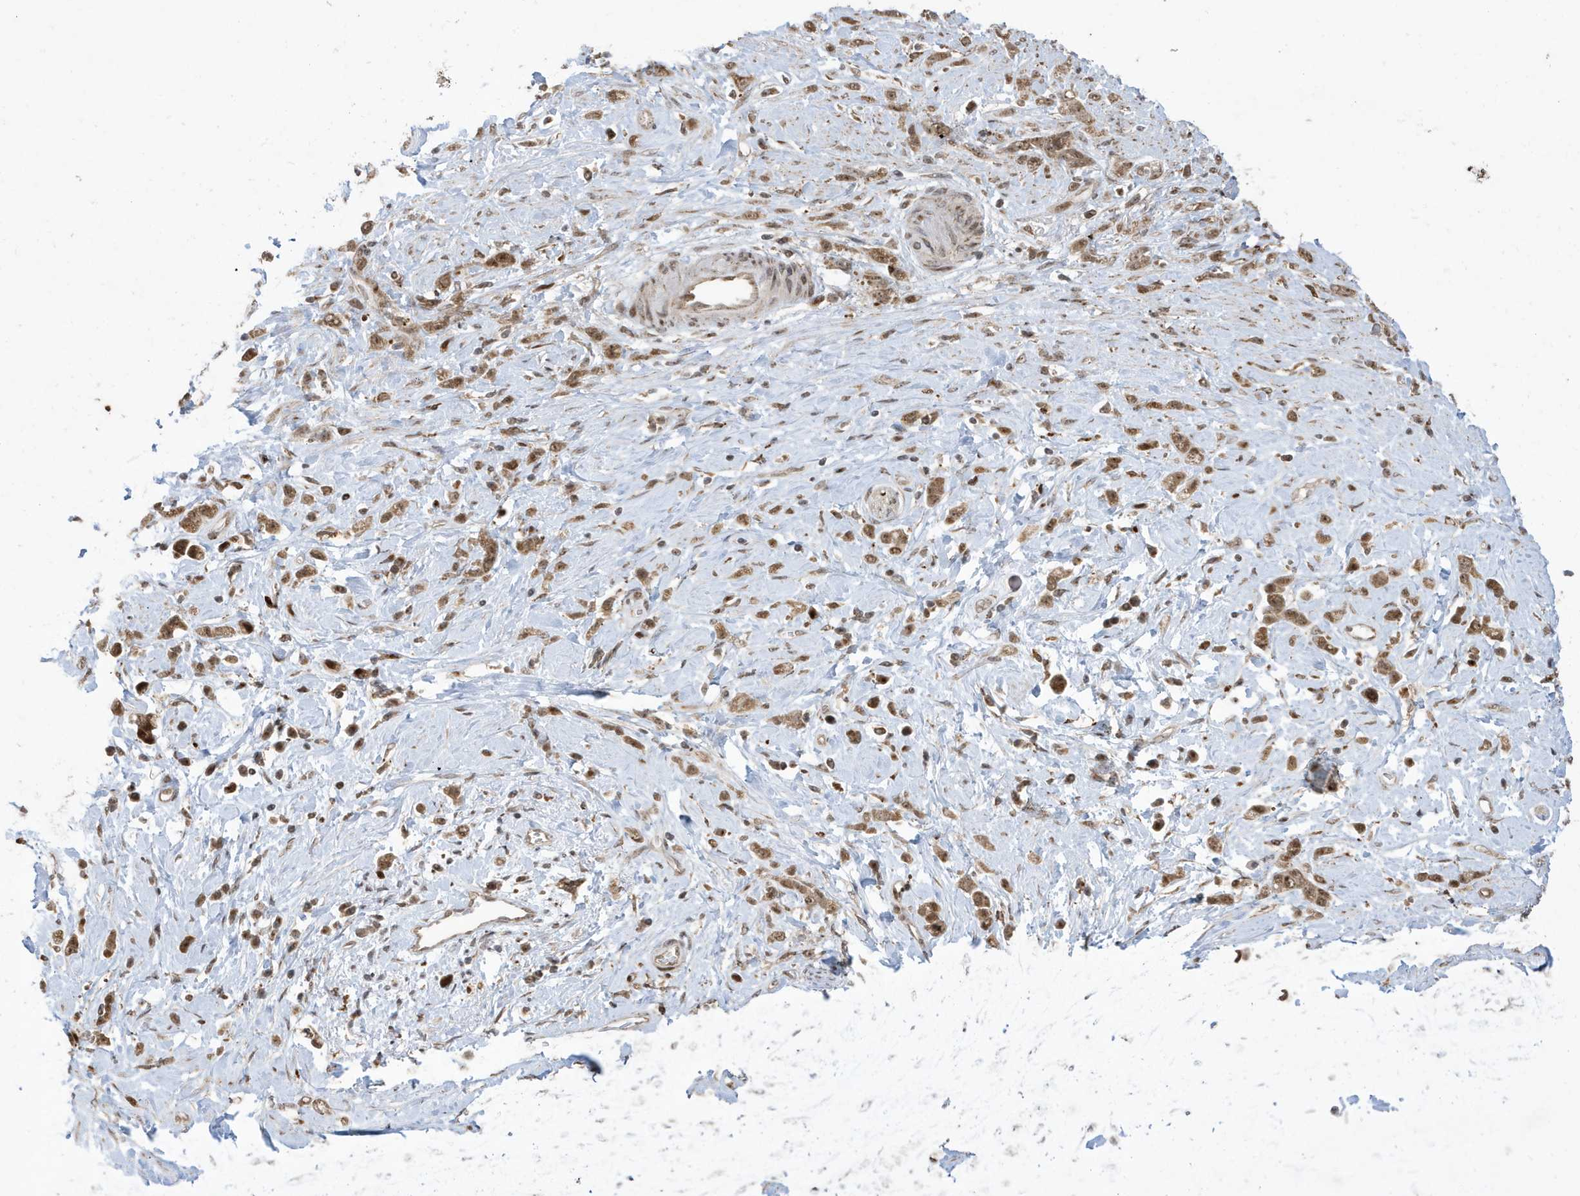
{"staining": {"intensity": "moderate", "quantity": ">75%", "location": "cytoplasmic/membranous,nuclear"}, "tissue": "stomach cancer", "cell_type": "Tumor cells", "image_type": "cancer", "snomed": [{"axis": "morphology", "description": "Adenocarcinoma, NOS"}, {"axis": "topography", "description": "Stomach"}], "caption": "A medium amount of moderate cytoplasmic/membranous and nuclear expression is seen in approximately >75% of tumor cells in adenocarcinoma (stomach) tissue.", "gene": "FAM9B", "patient": {"sex": "female", "age": 60}}